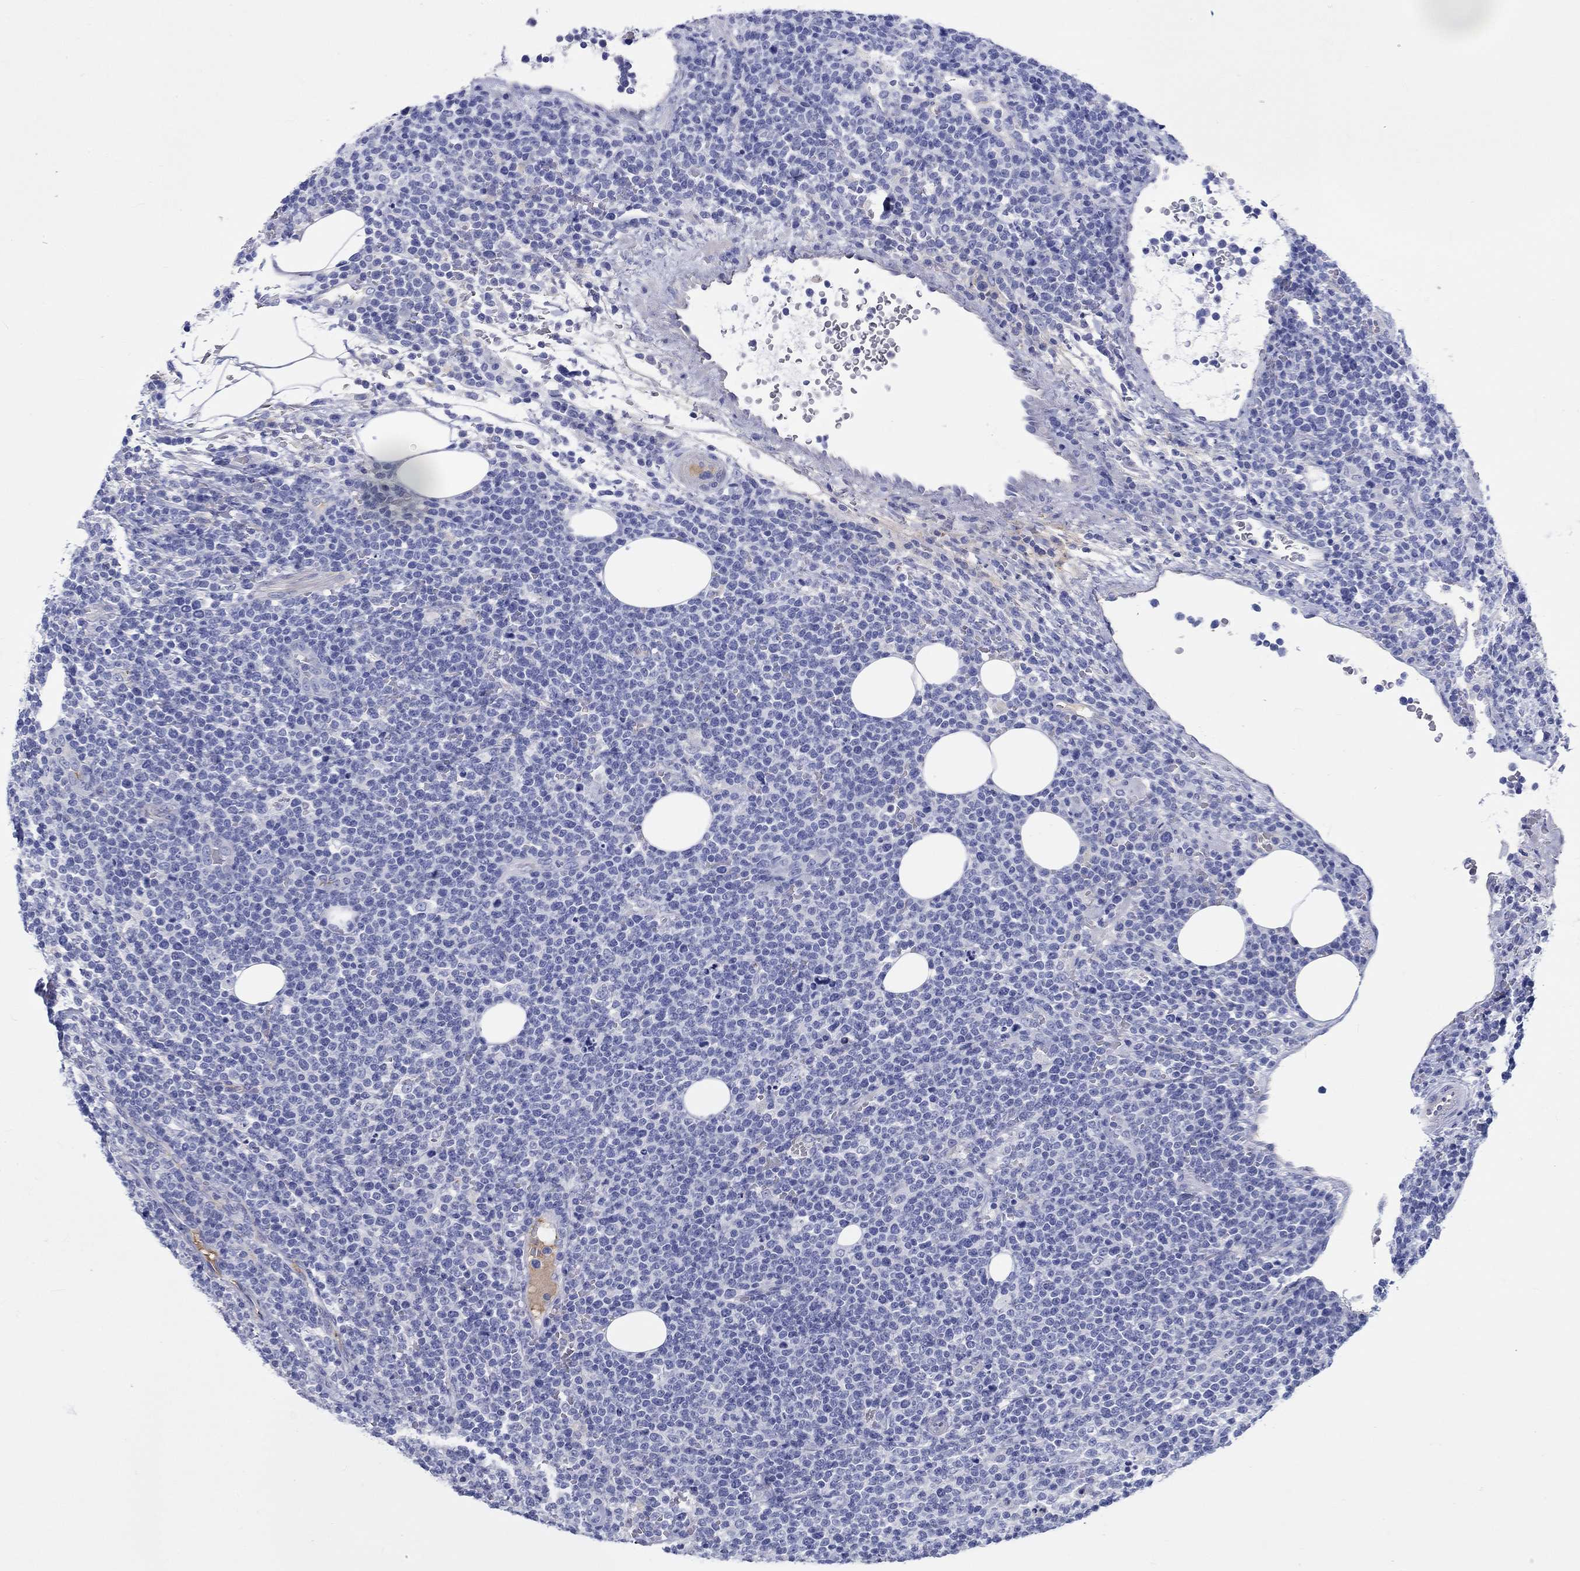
{"staining": {"intensity": "negative", "quantity": "none", "location": "none"}, "tissue": "lymphoma", "cell_type": "Tumor cells", "image_type": "cancer", "snomed": [{"axis": "morphology", "description": "Malignant lymphoma, non-Hodgkin's type, High grade"}, {"axis": "topography", "description": "Lymph node"}], "caption": "Malignant lymphoma, non-Hodgkin's type (high-grade) stained for a protein using immunohistochemistry displays no expression tumor cells.", "gene": "CDY2B", "patient": {"sex": "male", "age": 61}}